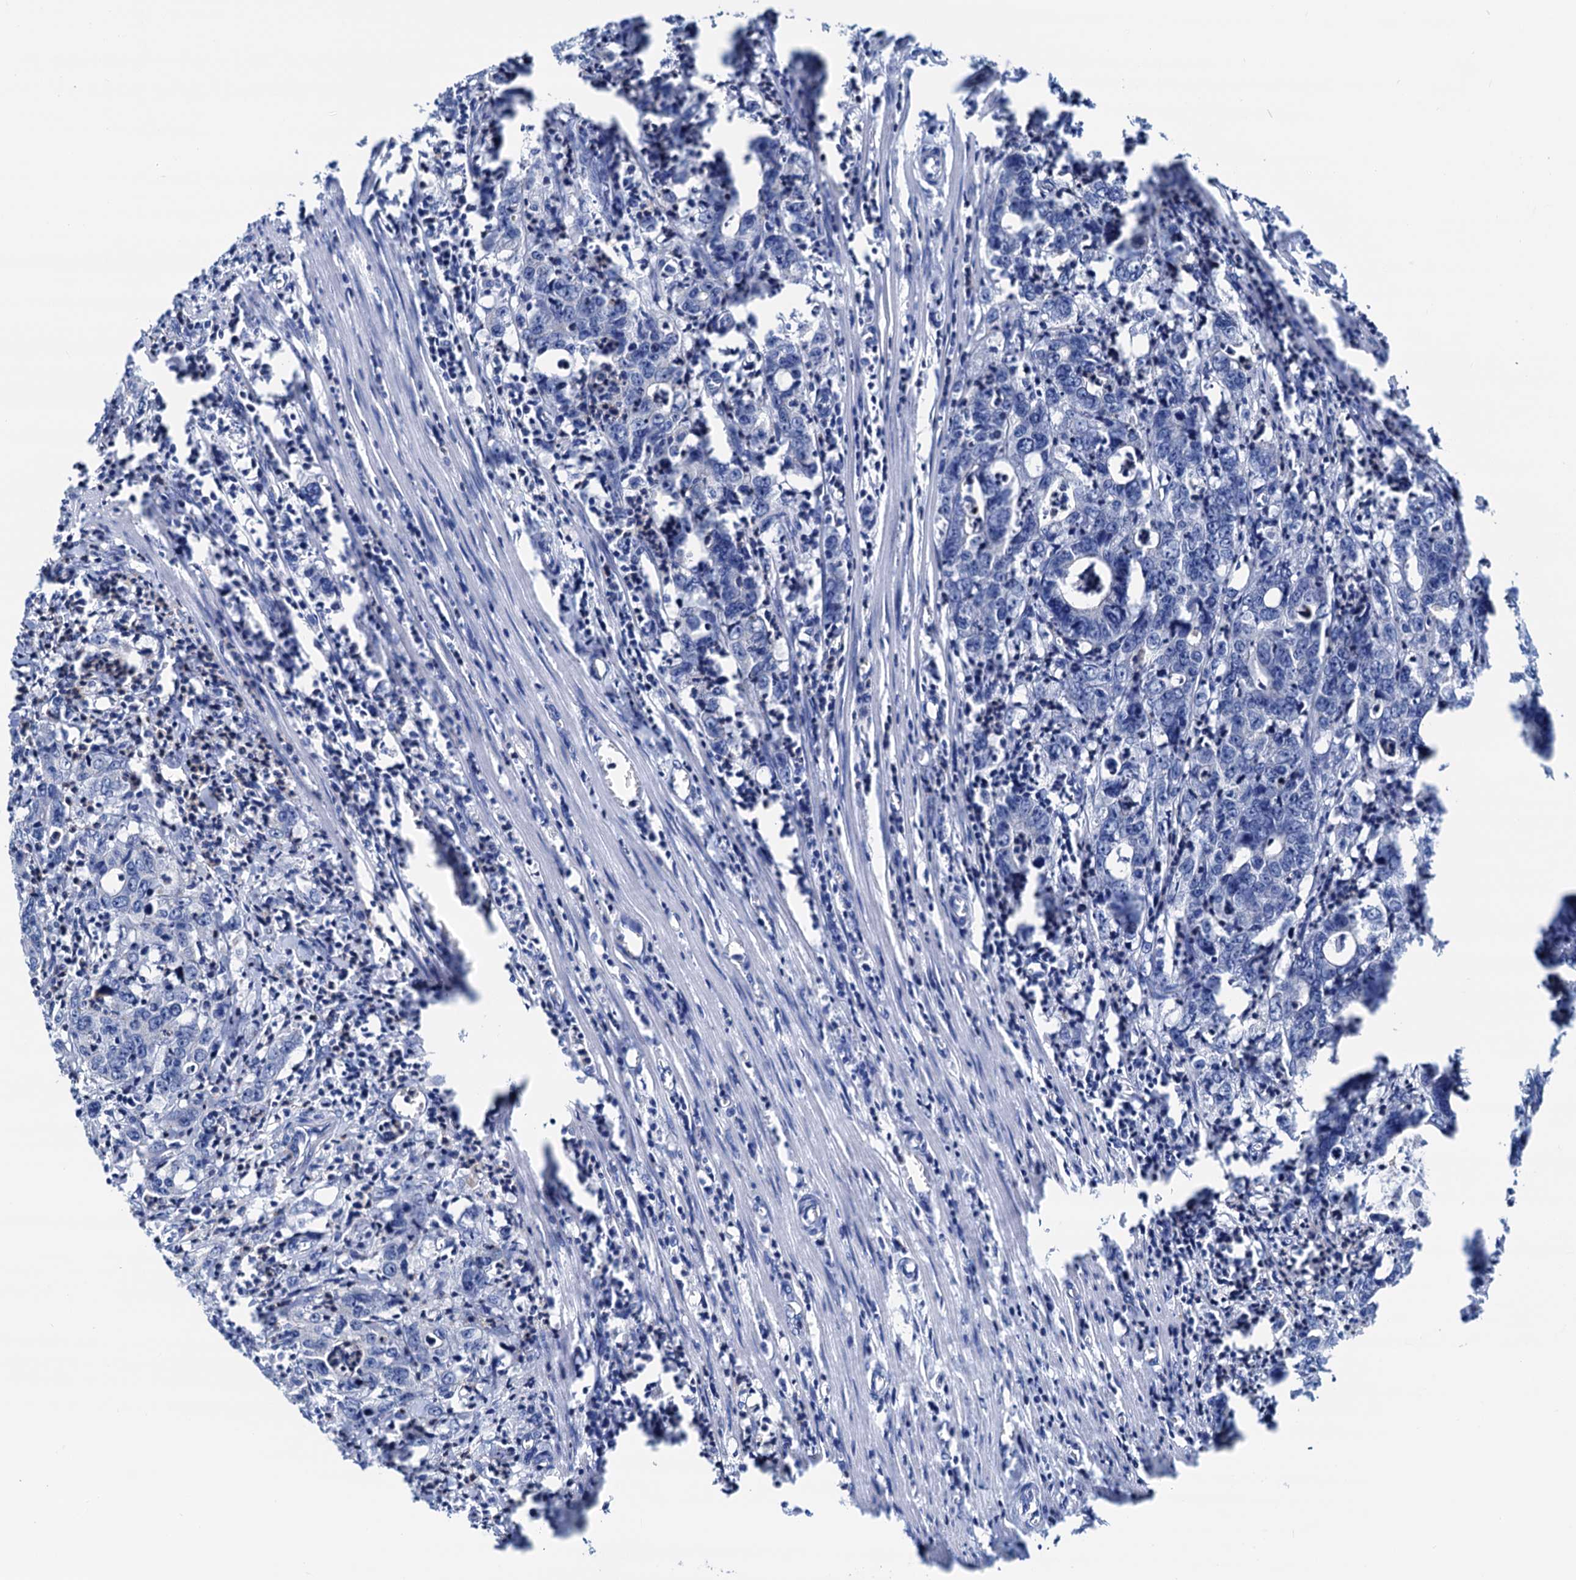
{"staining": {"intensity": "negative", "quantity": "none", "location": "none"}, "tissue": "colorectal cancer", "cell_type": "Tumor cells", "image_type": "cancer", "snomed": [{"axis": "morphology", "description": "Adenocarcinoma, NOS"}, {"axis": "topography", "description": "Colon"}], "caption": "Colorectal adenocarcinoma stained for a protein using IHC exhibits no staining tumor cells.", "gene": "RASSF9", "patient": {"sex": "female", "age": 75}}